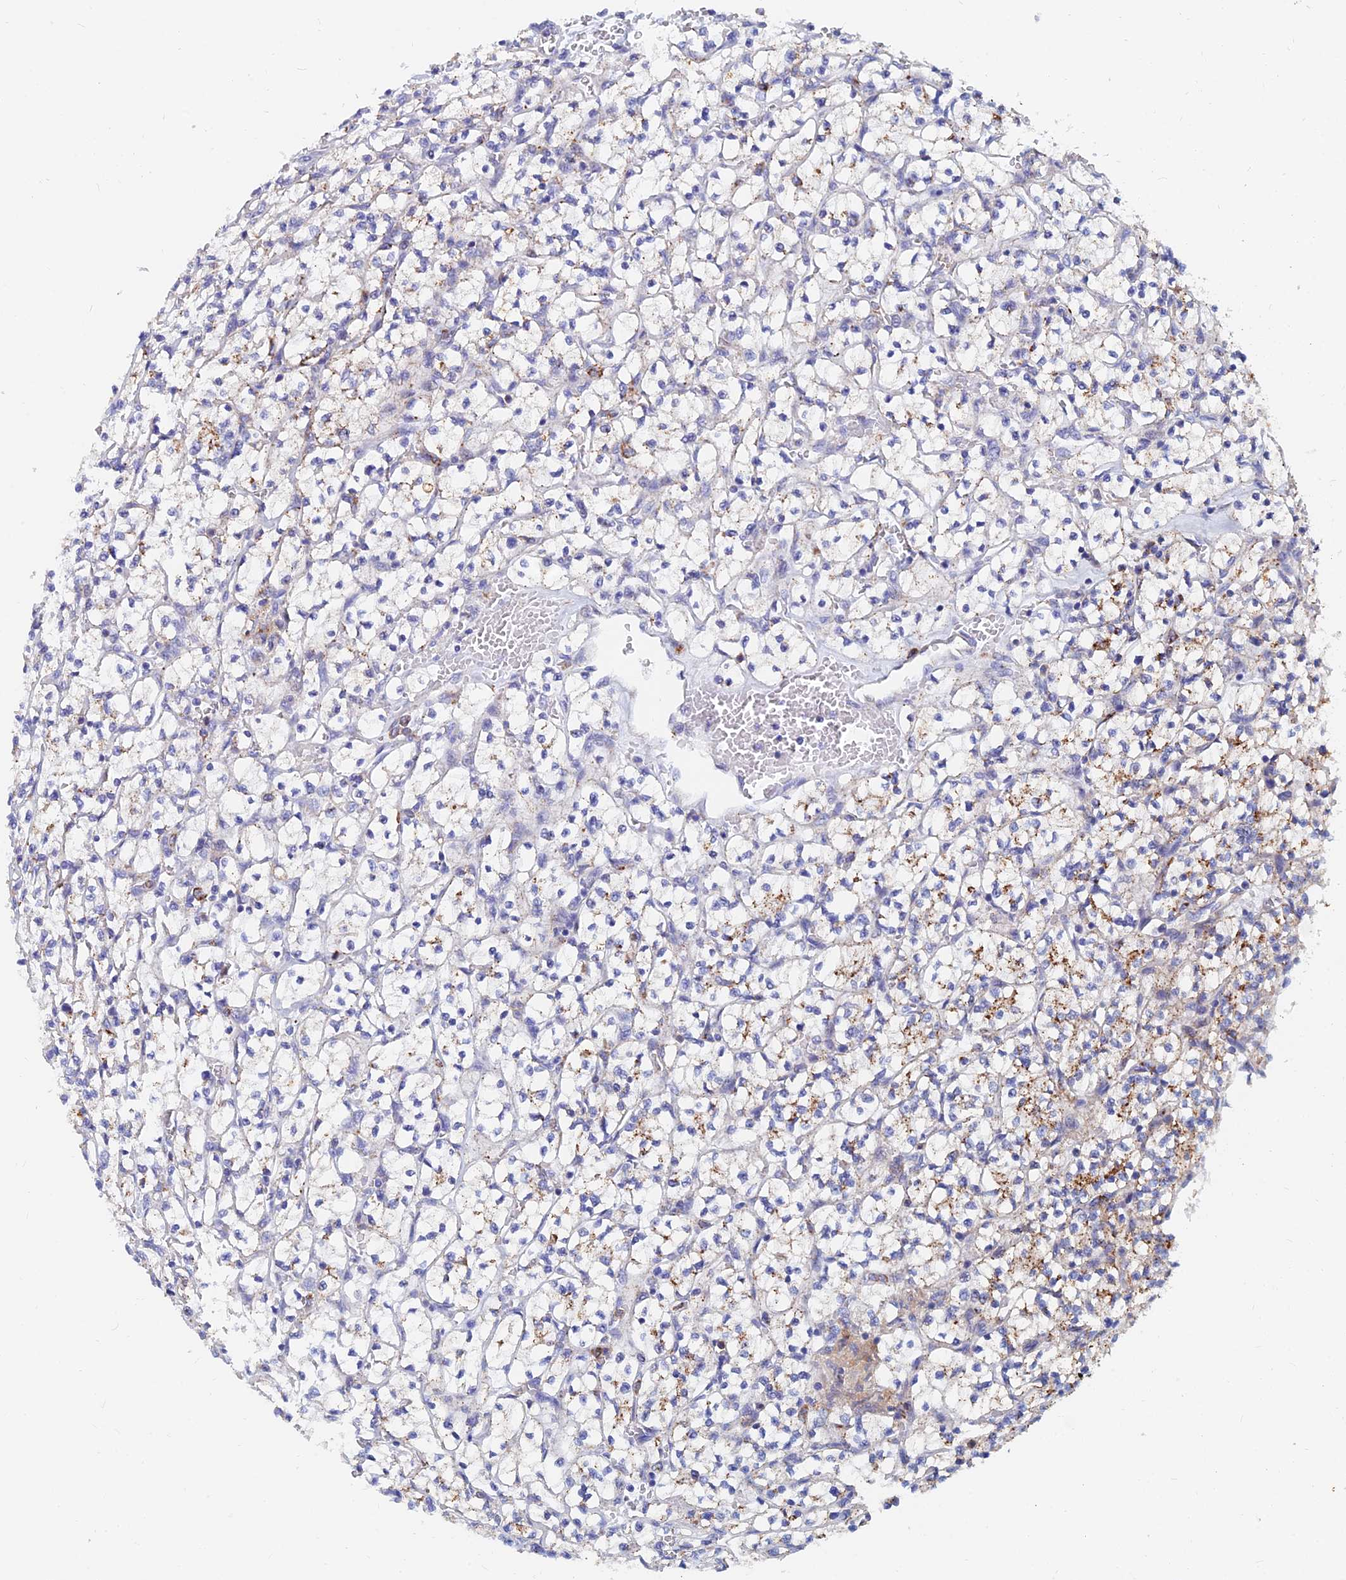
{"staining": {"intensity": "moderate", "quantity": "25%-75%", "location": "cytoplasmic/membranous"}, "tissue": "renal cancer", "cell_type": "Tumor cells", "image_type": "cancer", "snomed": [{"axis": "morphology", "description": "Adenocarcinoma, NOS"}, {"axis": "topography", "description": "Kidney"}], "caption": "This is an image of immunohistochemistry staining of renal adenocarcinoma, which shows moderate staining in the cytoplasmic/membranous of tumor cells.", "gene": "SPNS1", "patient": {"sex": "female", "age": 64}}